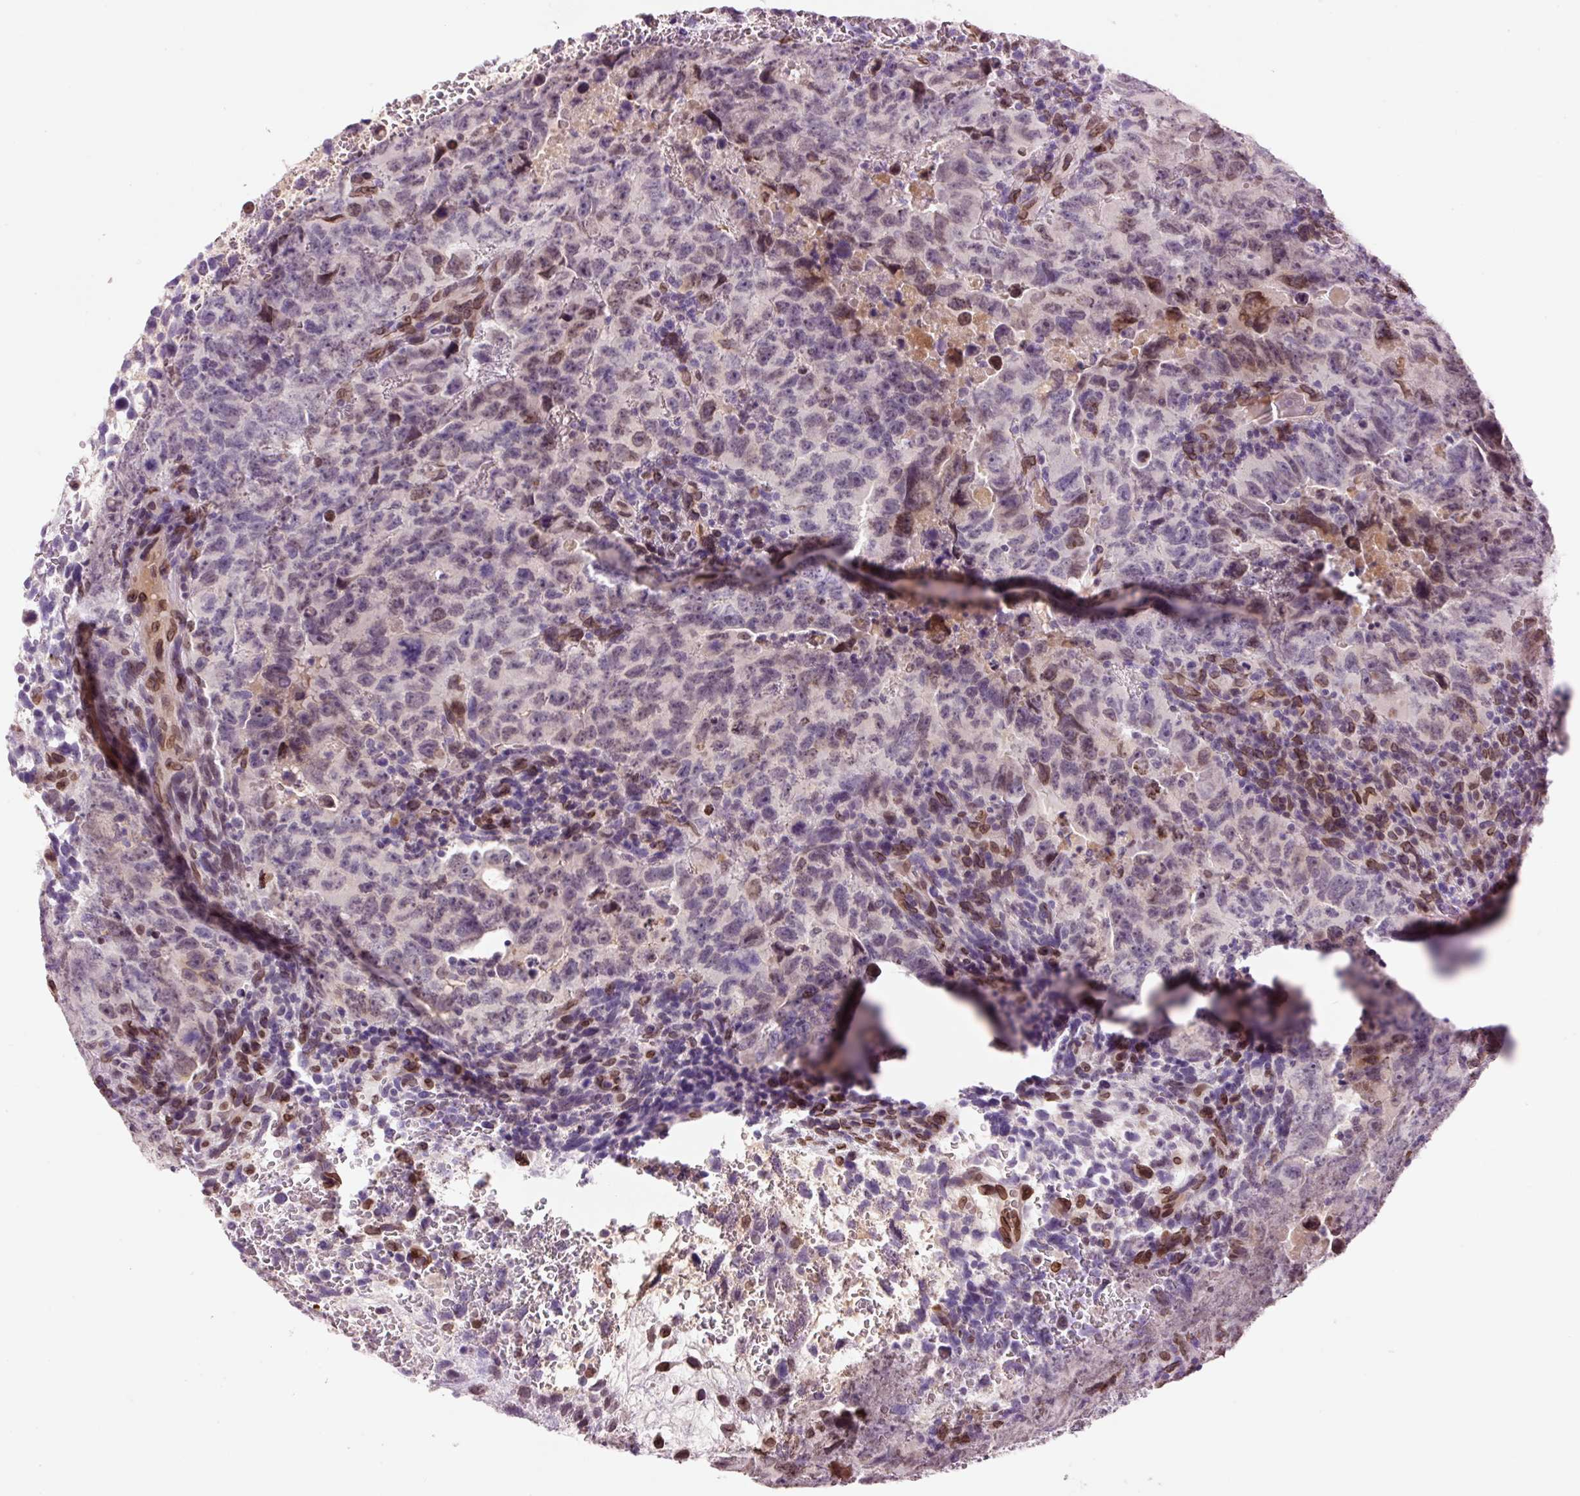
{"staining": {"intensity": "moderate", "quantity": "<25%", "location": "cytoplasmic/membranous,nuclear"}, "tissue": "testis cancer", "cell_type": "Tumor cells", "image_type": "cancer", "snomed": [{"axis": "morphology", "description": "Carcinoma, Embryonal, NOS"}, {"axis": "topography", "description": "Testis"}], "caption": "Testis cancer stained for a protein (brown) demonstrates moderate cytoplasmic/membranous and nuclear positive staining in approximately <25% of tumor cells.", "gene": "ZNF224", "patient": {"sex": "male", "age": 24}}